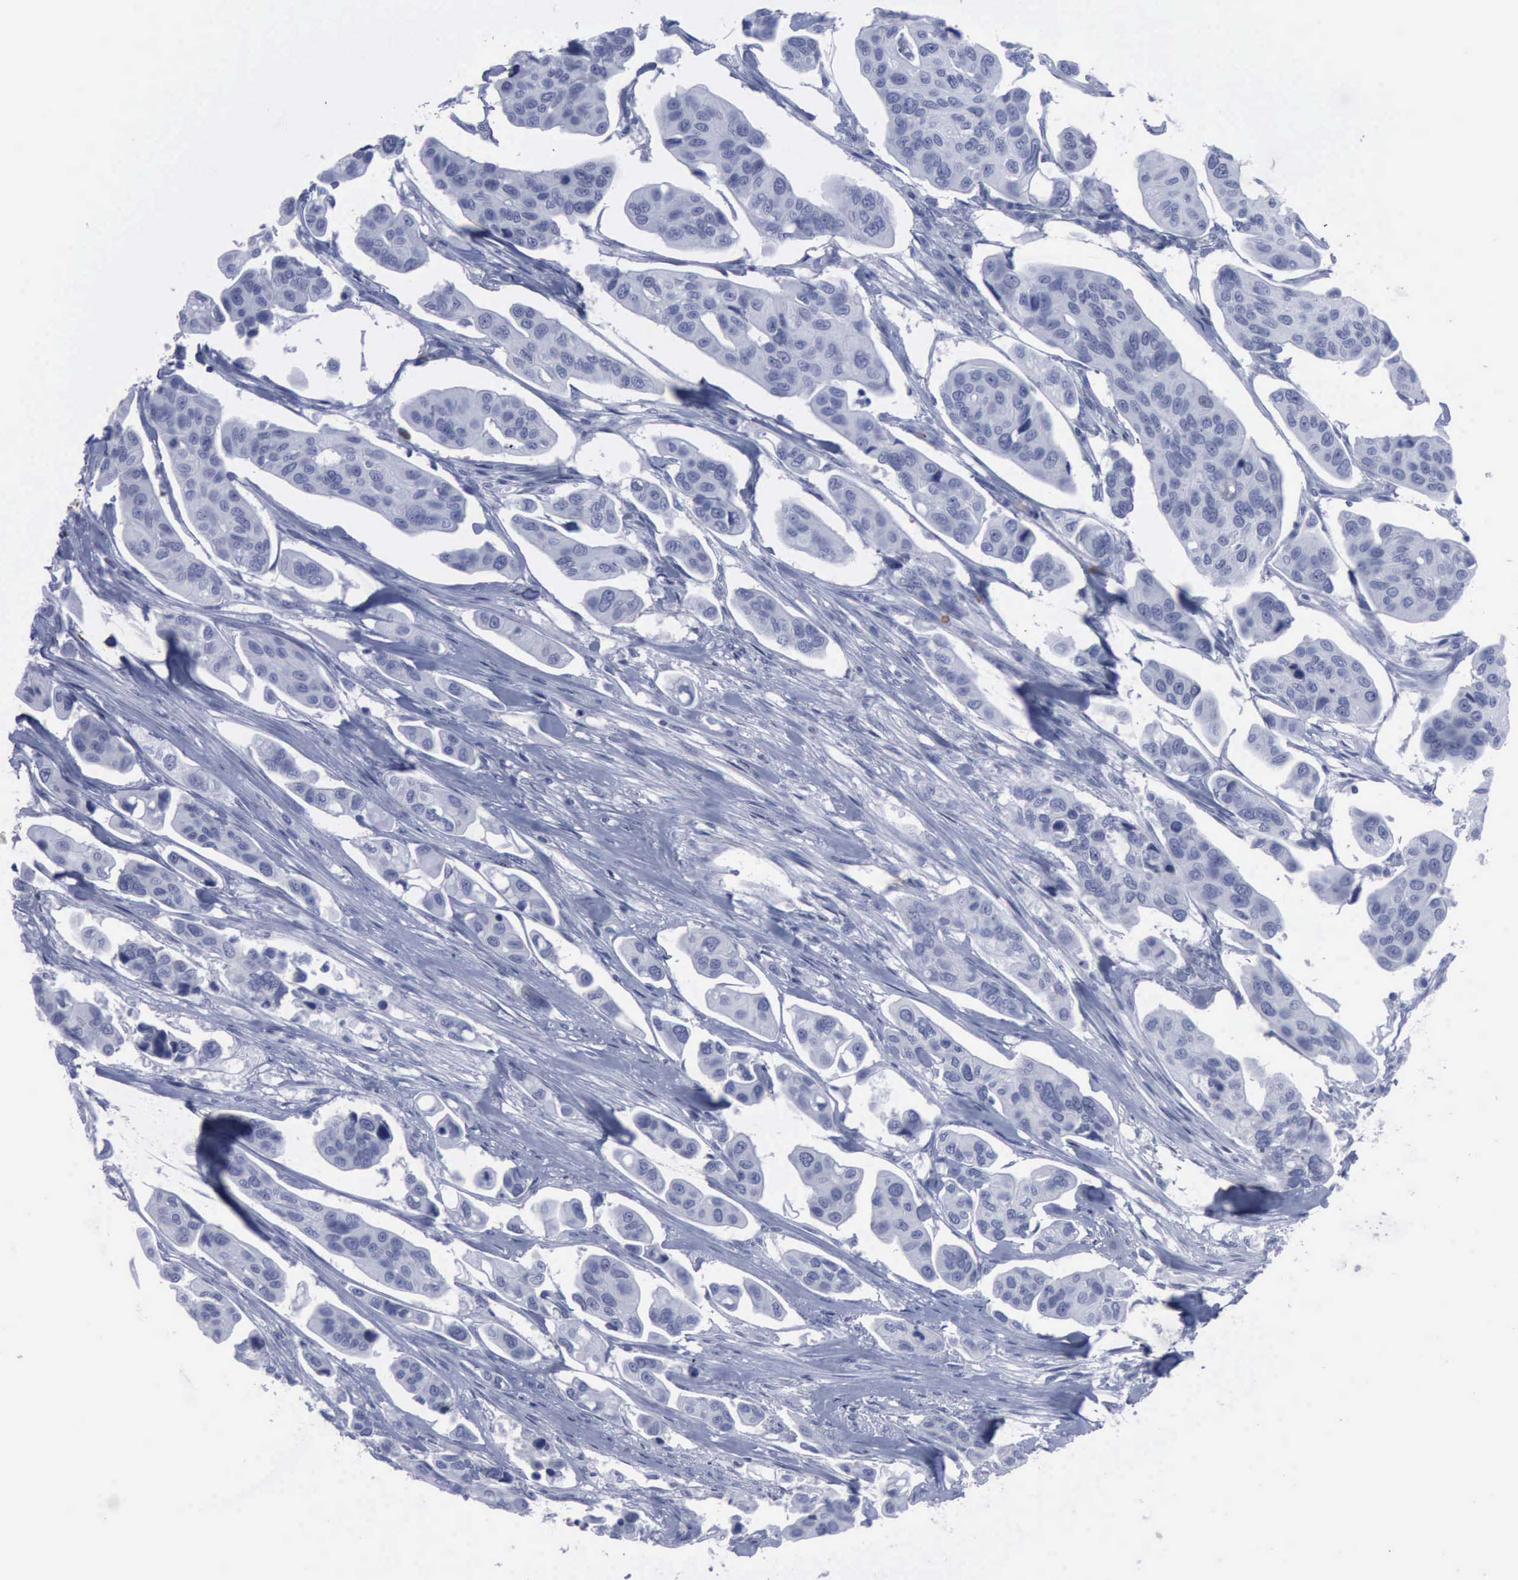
{"staining": {"intensity": "negative", "quantity": "none", "location": "none"}, "tissue": "urothelial cancer", "cell_type": "Tumor cells", "image_type": "cancer", "snomed": [{"axis": "morphology", "description": "Adenocarcinoma, NOS"}, {"axis": "topography", "description": "Urinary bladder"}], "caption": "IHC of urothelial cancer reveals no positivity in tumor cells.", "gene": "NGFR", "patient": {"sex": "male", "age": 61}}